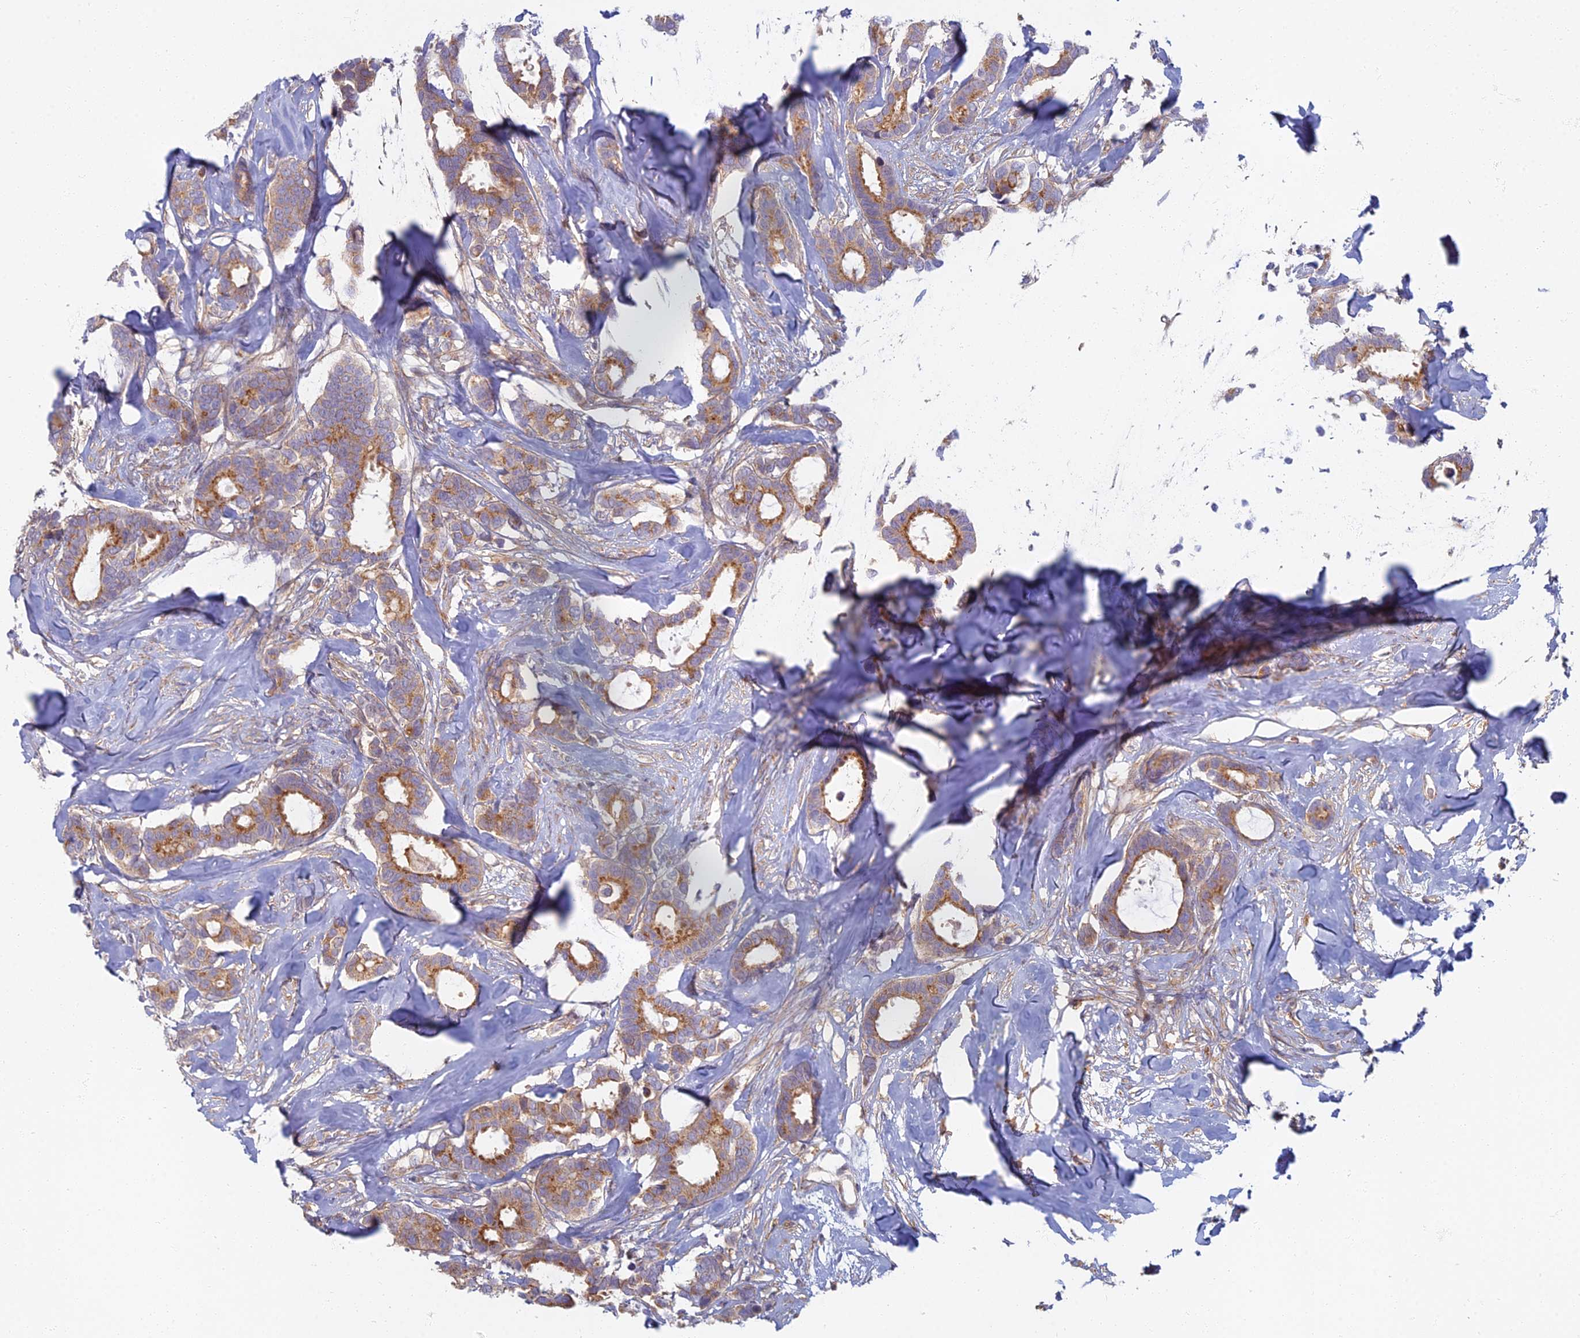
{"staining": {"intensity": "moderate", "quantity": ">75%", "location": "cytoplasmic/membranous"}, "tissue": "breast cancer", "cell_type": "Tumor cells", "image_type": "cancer", "snomed": [{"axis": "morphology", "description": "Duct carcinoma"}, {"axis": "topography", "description": "Breast"}], "caption": "Human breast infiltrating ductal carcinoma stained for a protein (brown) reveals moderate cytoplasmic/membranous positive expression in approximately >75% of tumor cells.", "gene": "PROX2", "patient": {"sex": "female", "age": 87}}